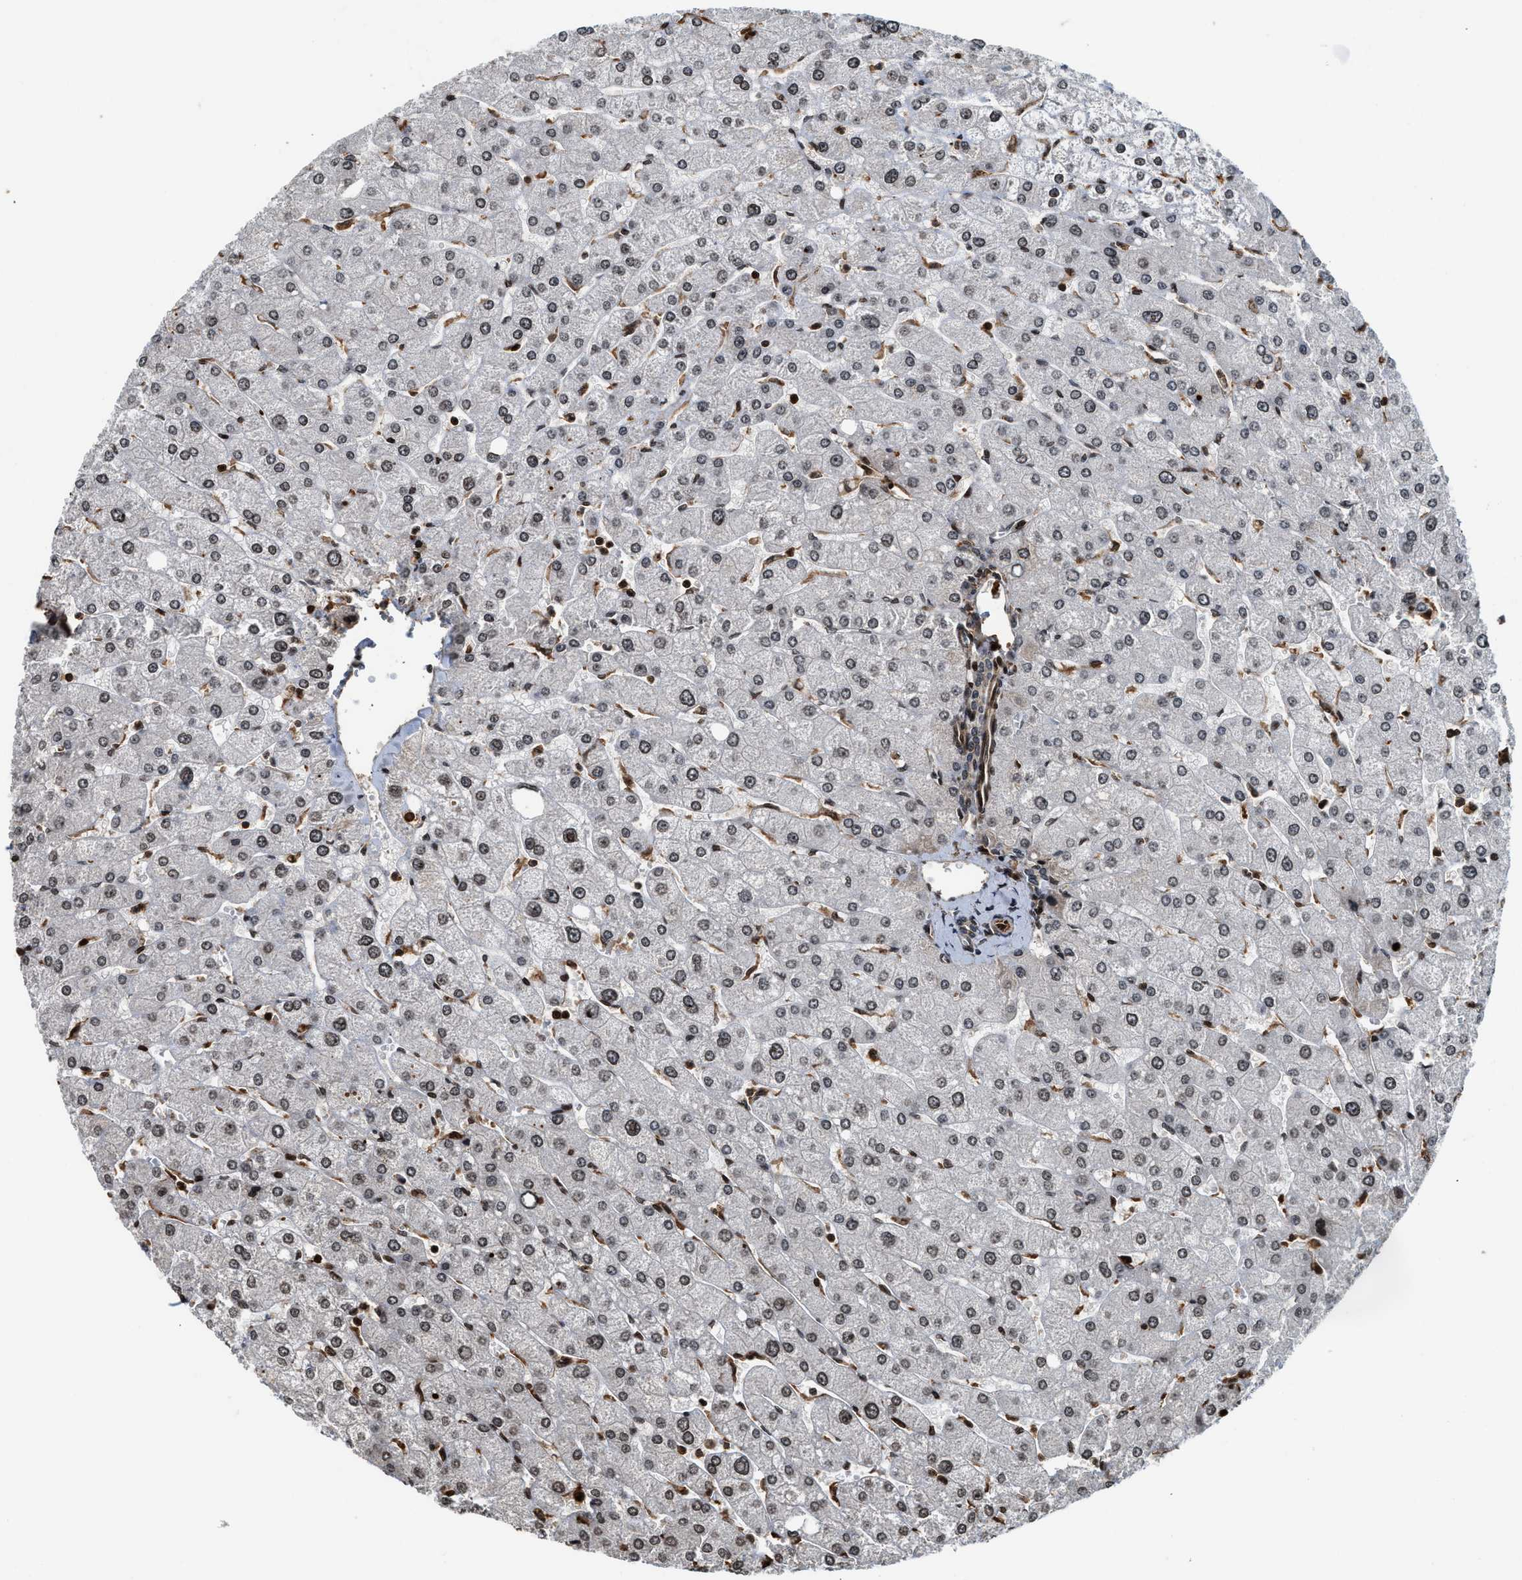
{"staining": {"intensity": "weak", "quantity": "25%-75%", "location": "cytoplasmic/membranous,nuclear"}, "tissue": "liver", "cell_type": "Cholangiocytes", "image_type": "normal", "snomed": [{"axis": "morphology", "description": "Normal tissue, NOS"}, {"axis": "topography", "description": "Liver"}], "caption": "The immunohistochemical stain shows weak cytoplasmic/membranous,nuclear positivity in cholangiocytes of benign liver. (brown staining indicates protein expression, while blue staining denotes nuclei).", "gene": "MDM2", "patient": {"sex": "male", "age": 55}}